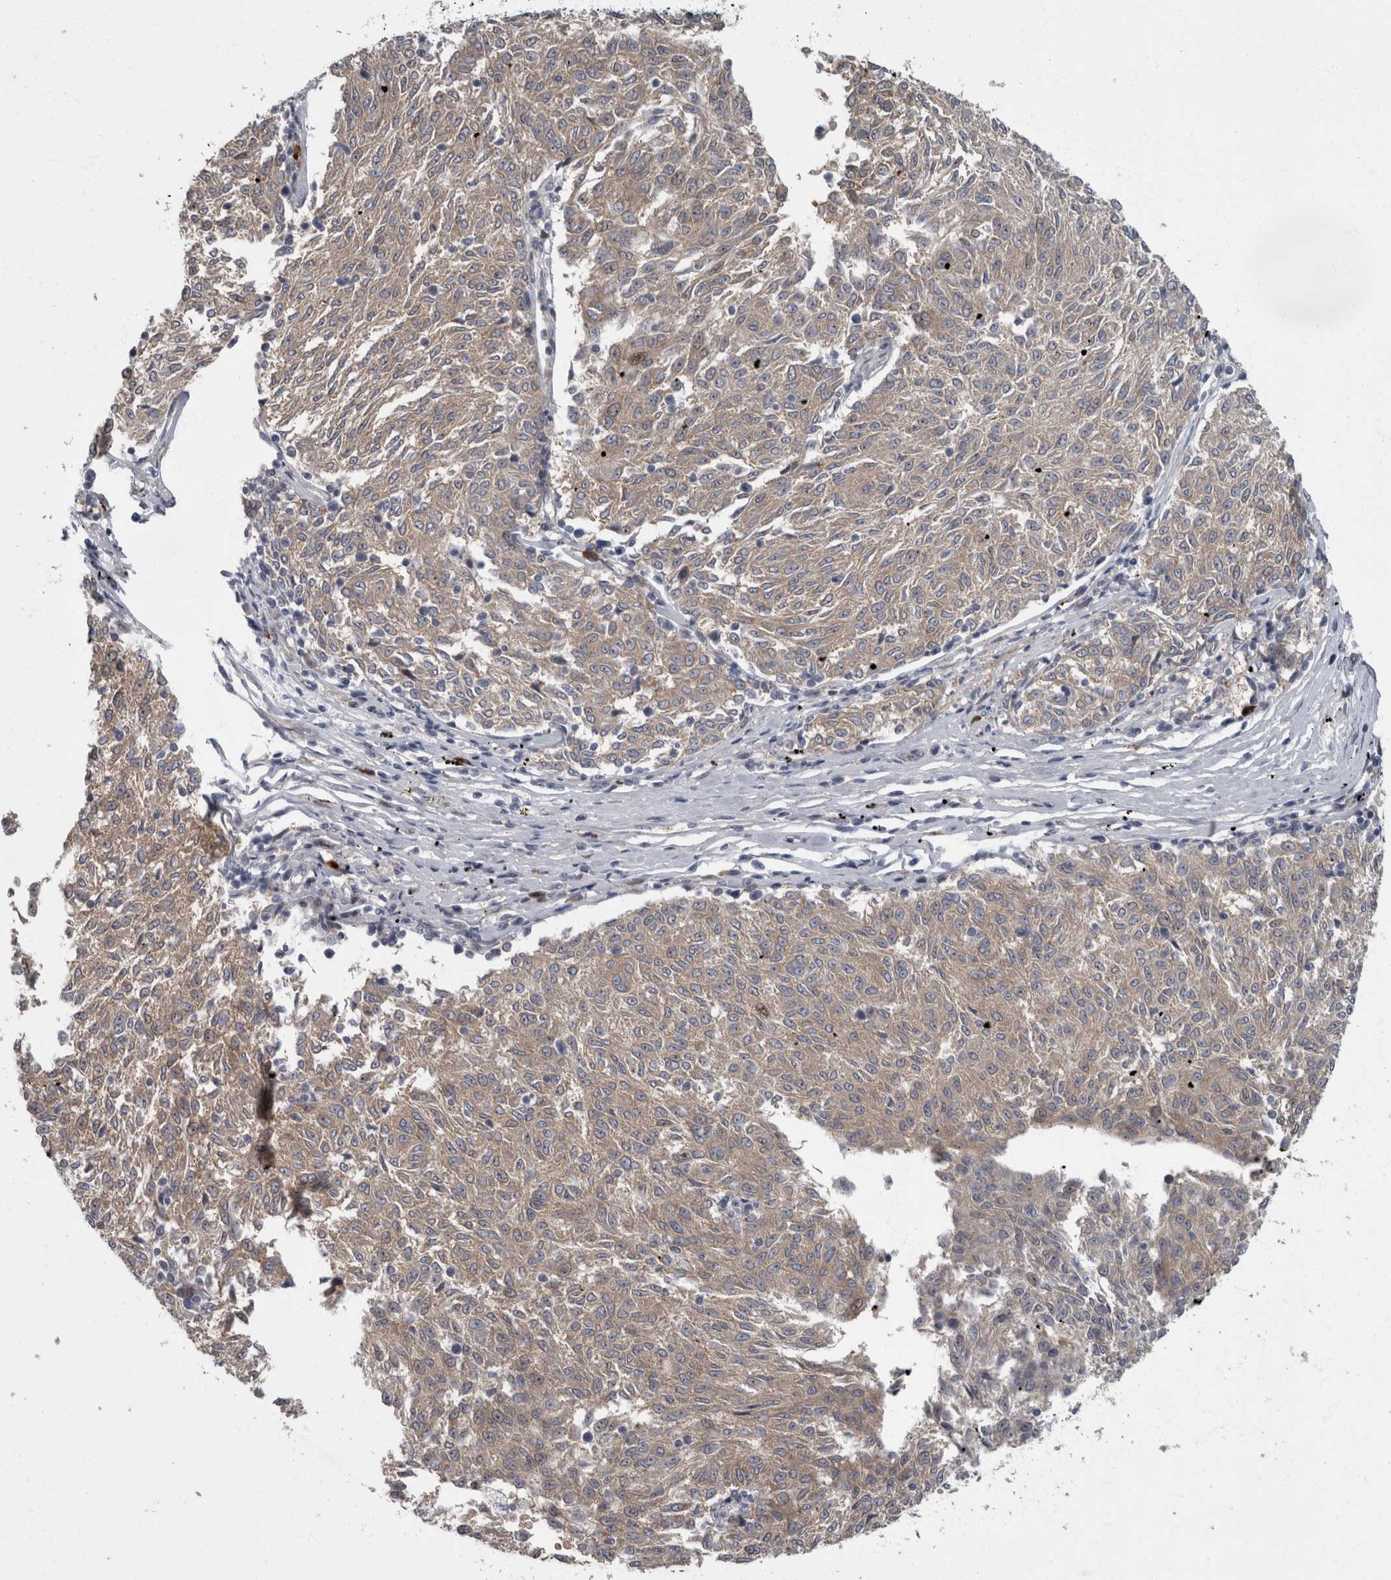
{"staining": {"intensity": "weak", "quantity": ">75%", "location": "cytoplasmic/membranous"}, "tissue": "melanoma", "cell_type": "Tumor cells", "image_type": "cancer", "snomed": [{"axis": "morphology", "description": "Malignant melanoma, NOS"}, {"axis": "topography", "description": "Skin"}], "caption": "An image of malignant melanoma stained for a protein reveals weak cytoplasmic/membranous brown staining in tumor cells. Nuclei are stained in blue.", "gene": "CDC42BPG", "patient": {"sex": "female", "age": 72}}